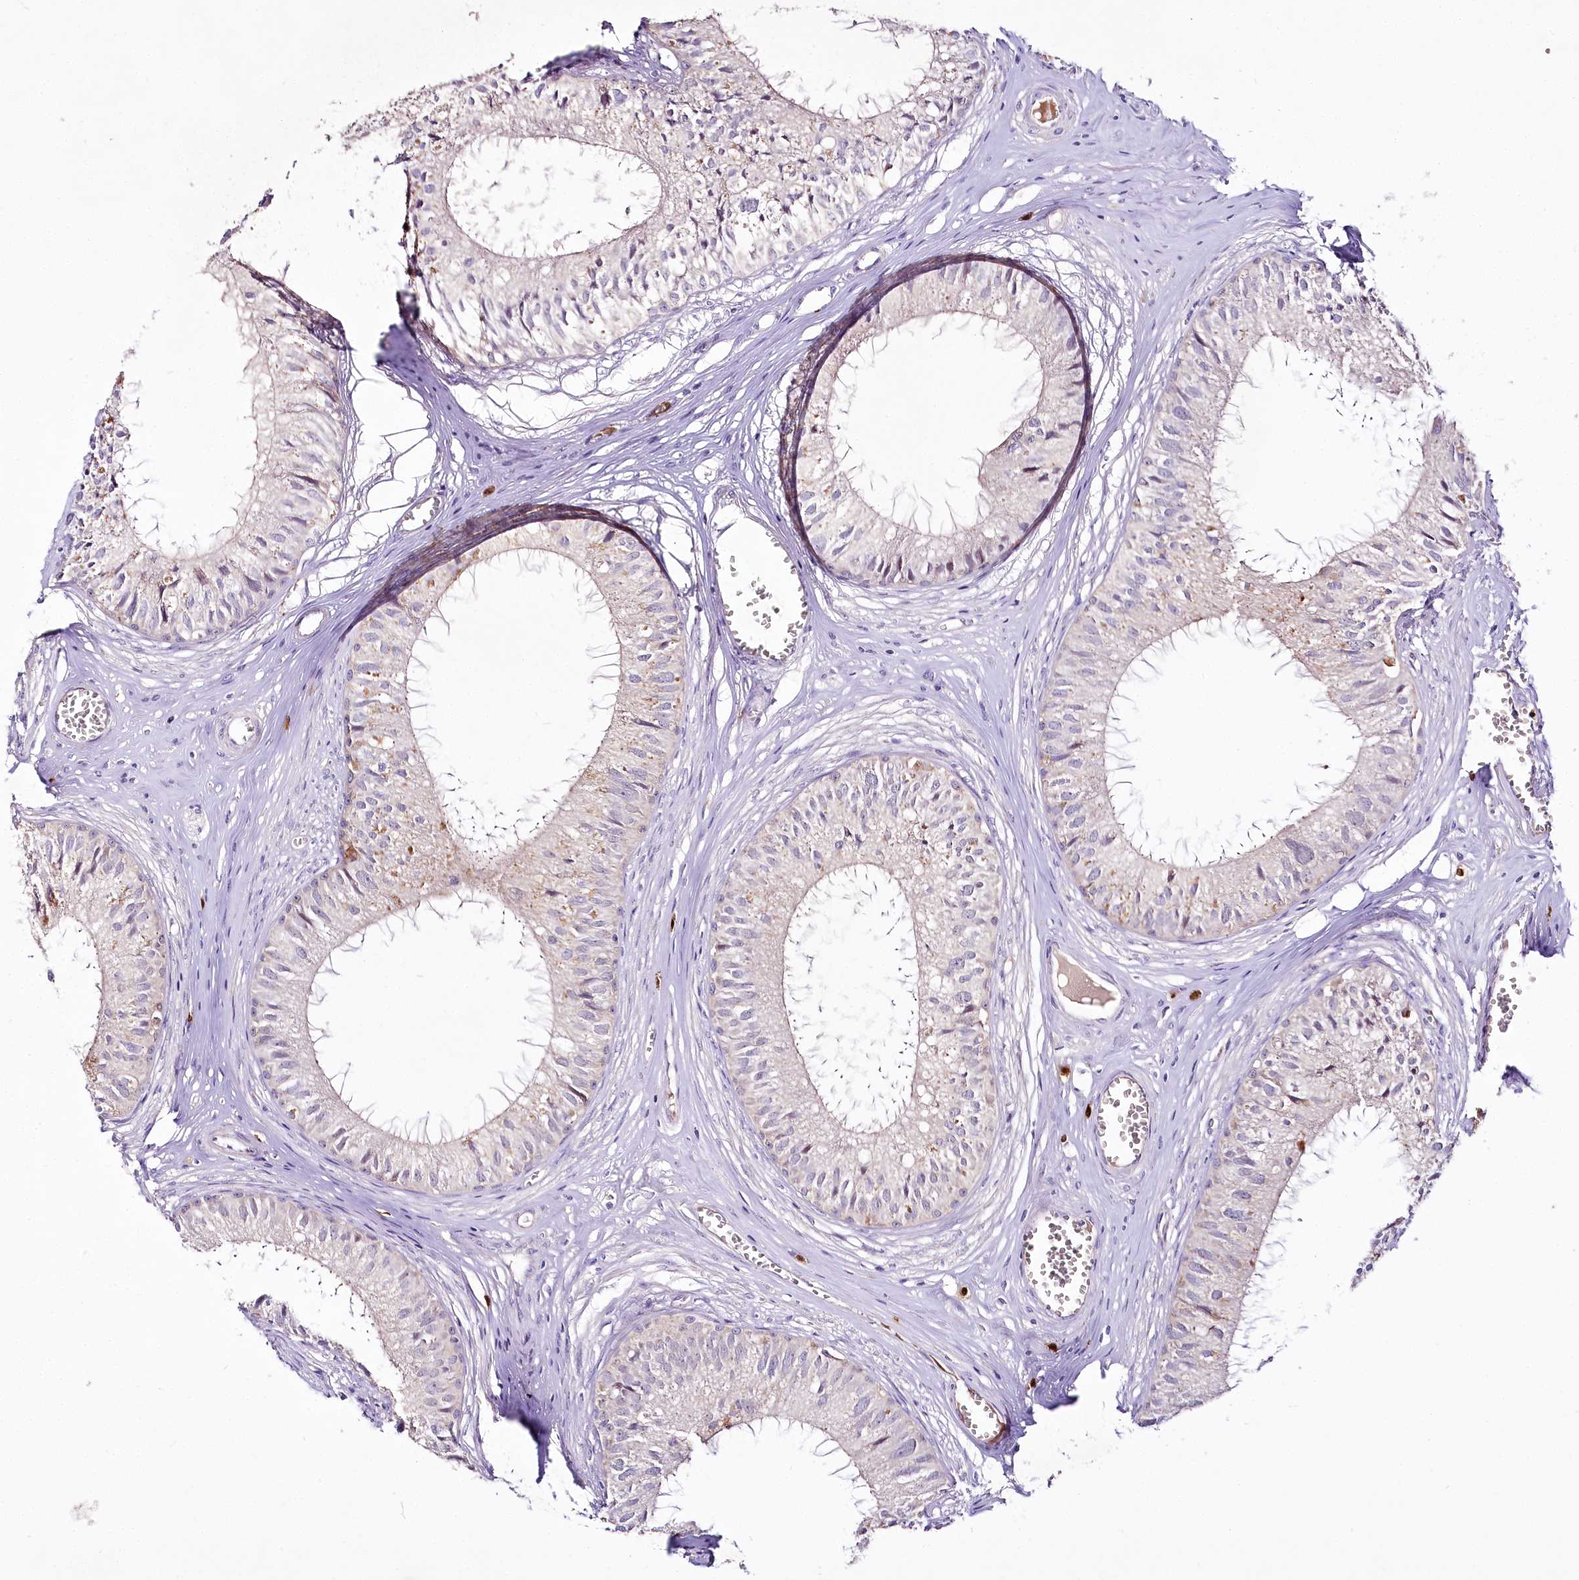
{"staining": {"intensity": "moderate", "quantity": "25%-75%", "location": "cytoplasmic/membranous"}, "tissue": "epididymis", "cell_type": "Glandular cells", "image_type": "normal", "snomed": [{"axis": "morphology", "description": "Normal tissue, NOS"}, {"axis": "topography", "description": "Epididymis"}], "caption": "Epididymis stained with DAB immunohistochemistry demonstrates medium levels of moderate cytoplasmic/membranous expression in about 25%-75% of glandular cells.", "gene": "VWA5A", "patient": {"sex": "male", "age": 36}}